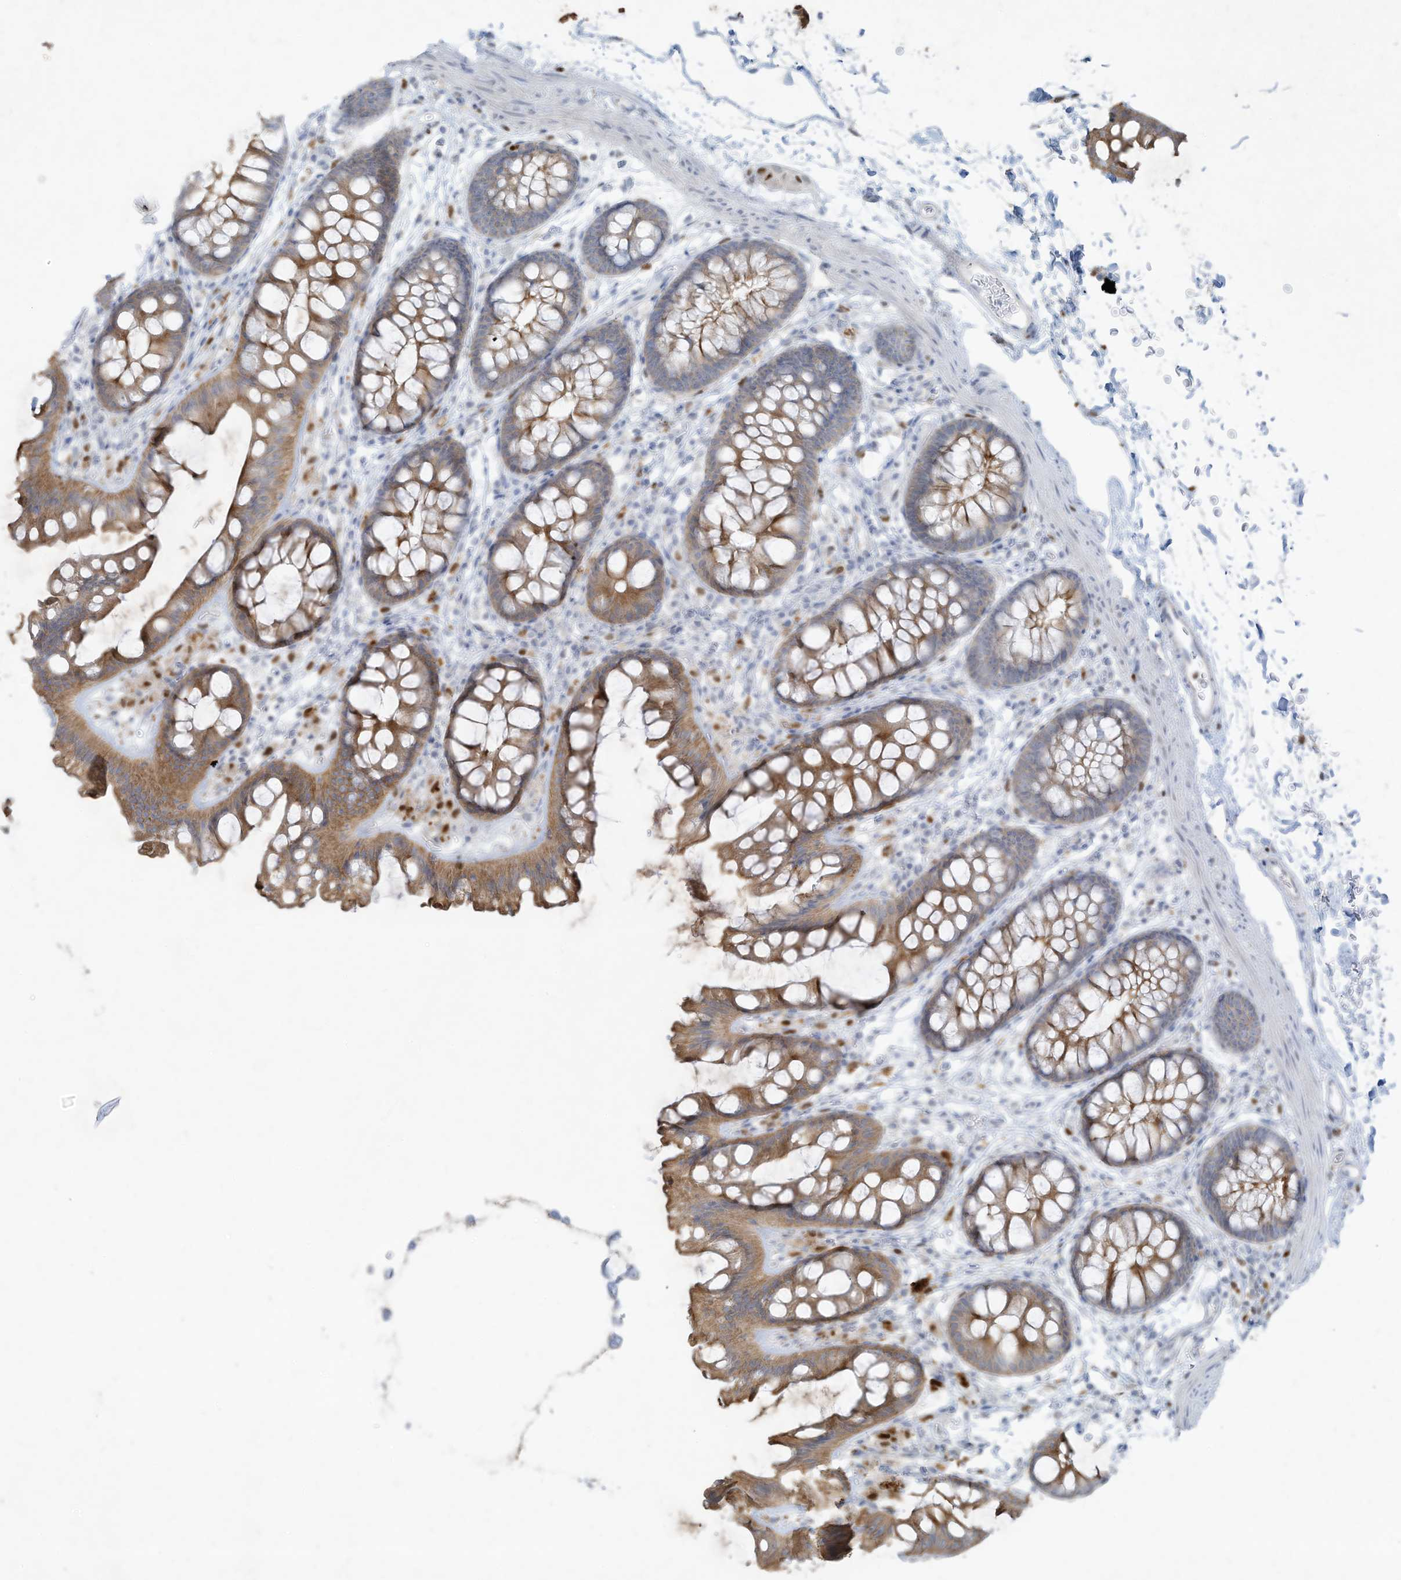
{"staining": {"intensity": "negative", "quantity": "none", "location": "none"}, "tissue": "colon", "cell_type": "Endothelial cells", "image_type": "normal", "snomed": [{"axis": "morphology", "description": "Normal tissue, NOS"}, {"axis": "topography", "description": "Colon"}], "caption": "High magnification brightfield microscopy of benign colon stained with DAB (brown) and counterstained with hematoxylin (blue): endothelial cells show no significant expression. (DAB IHC, high magnification).", "gene": "TUBE1", "patient": {"sex": "female", "age": 62}}